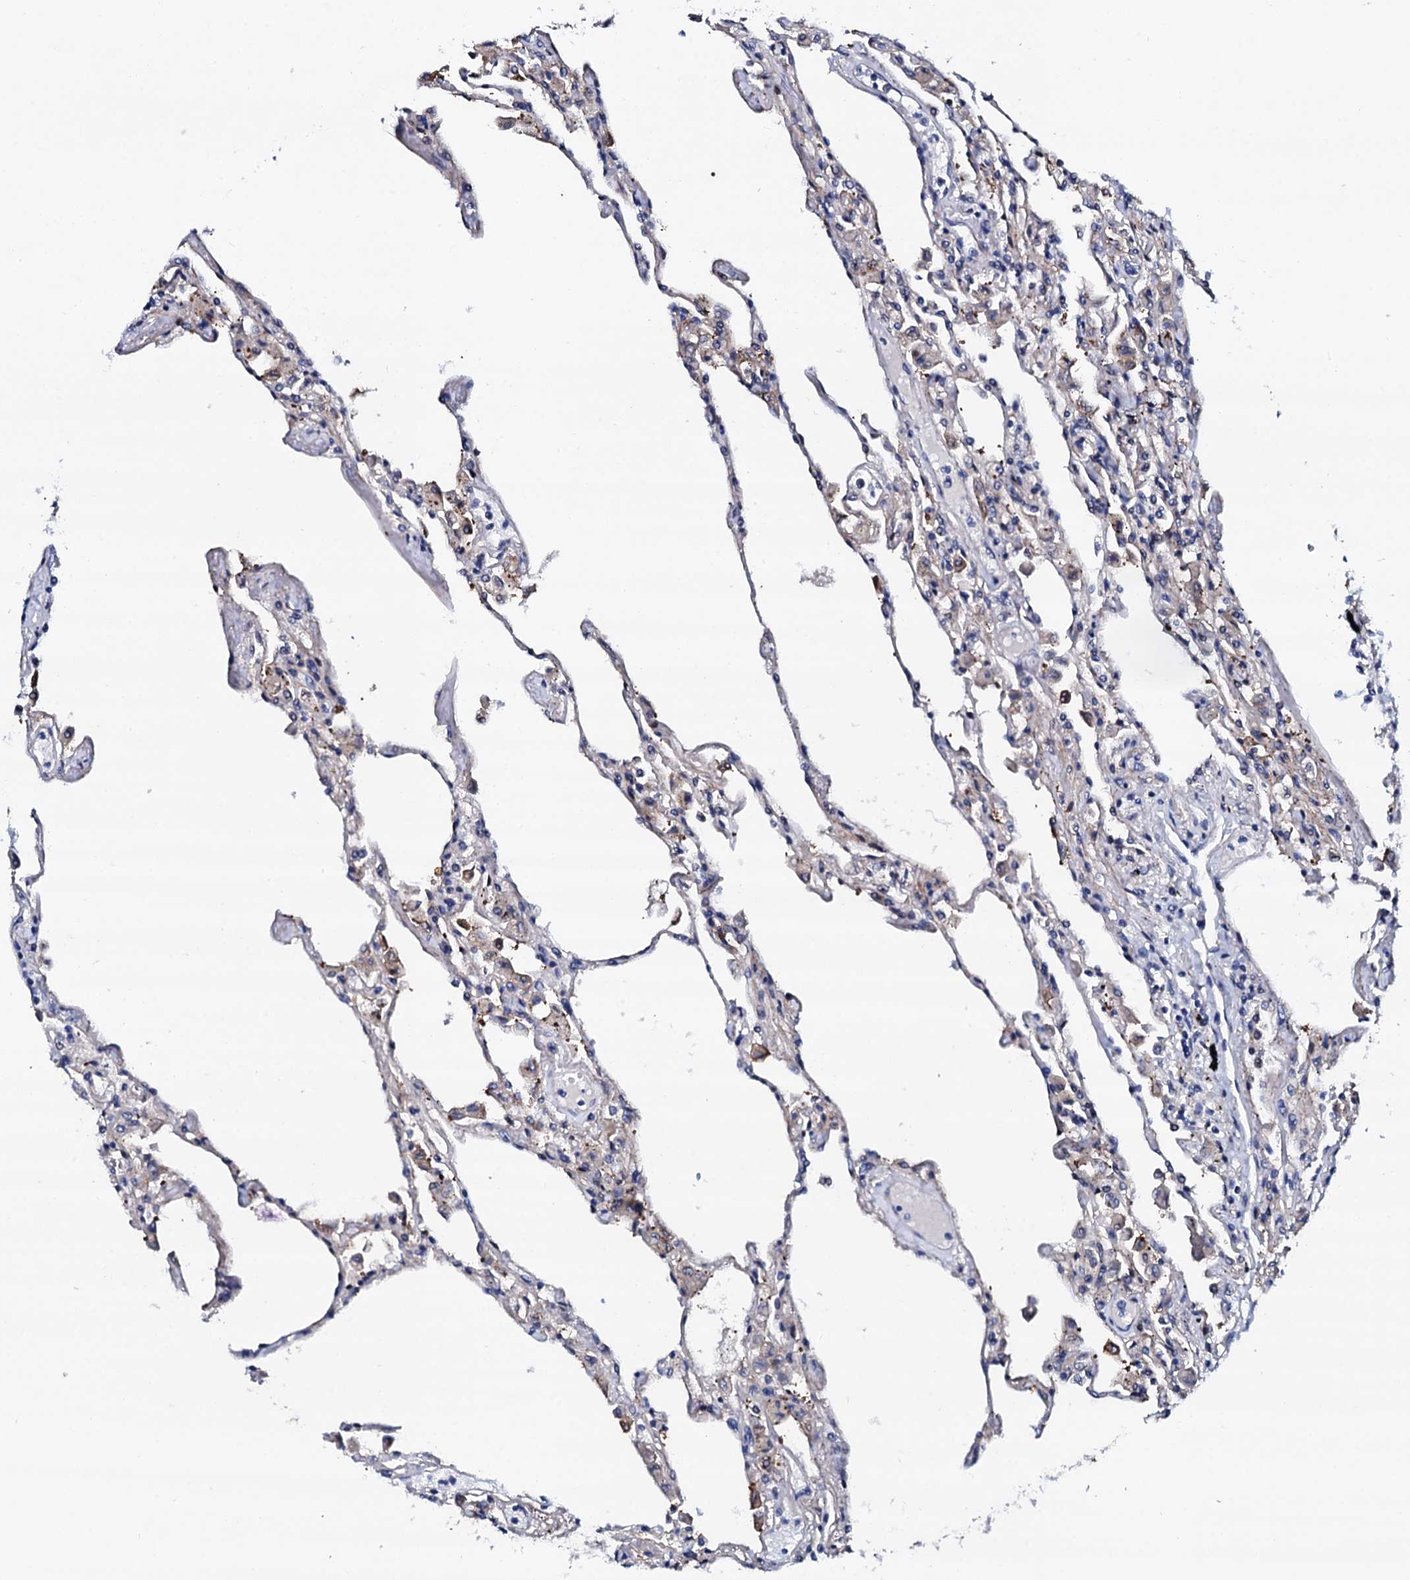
{"staining": {"intensity": "weak", "quantity": "<25%", "location": "cytoplasmic/membranous"}, "tissue": "lung", "cell_type": "Alveolar cells", "image_type": "normal", "snomed": [{"axis": "morphology", "description": "Normal tissue, NOS"}, {"axis": "topography", "description": "Bronchus"}, {"axis": "topography", "description": "Lung"}], "caption": "DAB (3,3'-diaminobenzidine) immunohistochemical staining of benign lung exhibits no significant expression in alveolar cells.", "gene": "TRDN", "patient": {"sex": "female", "age": 49}}